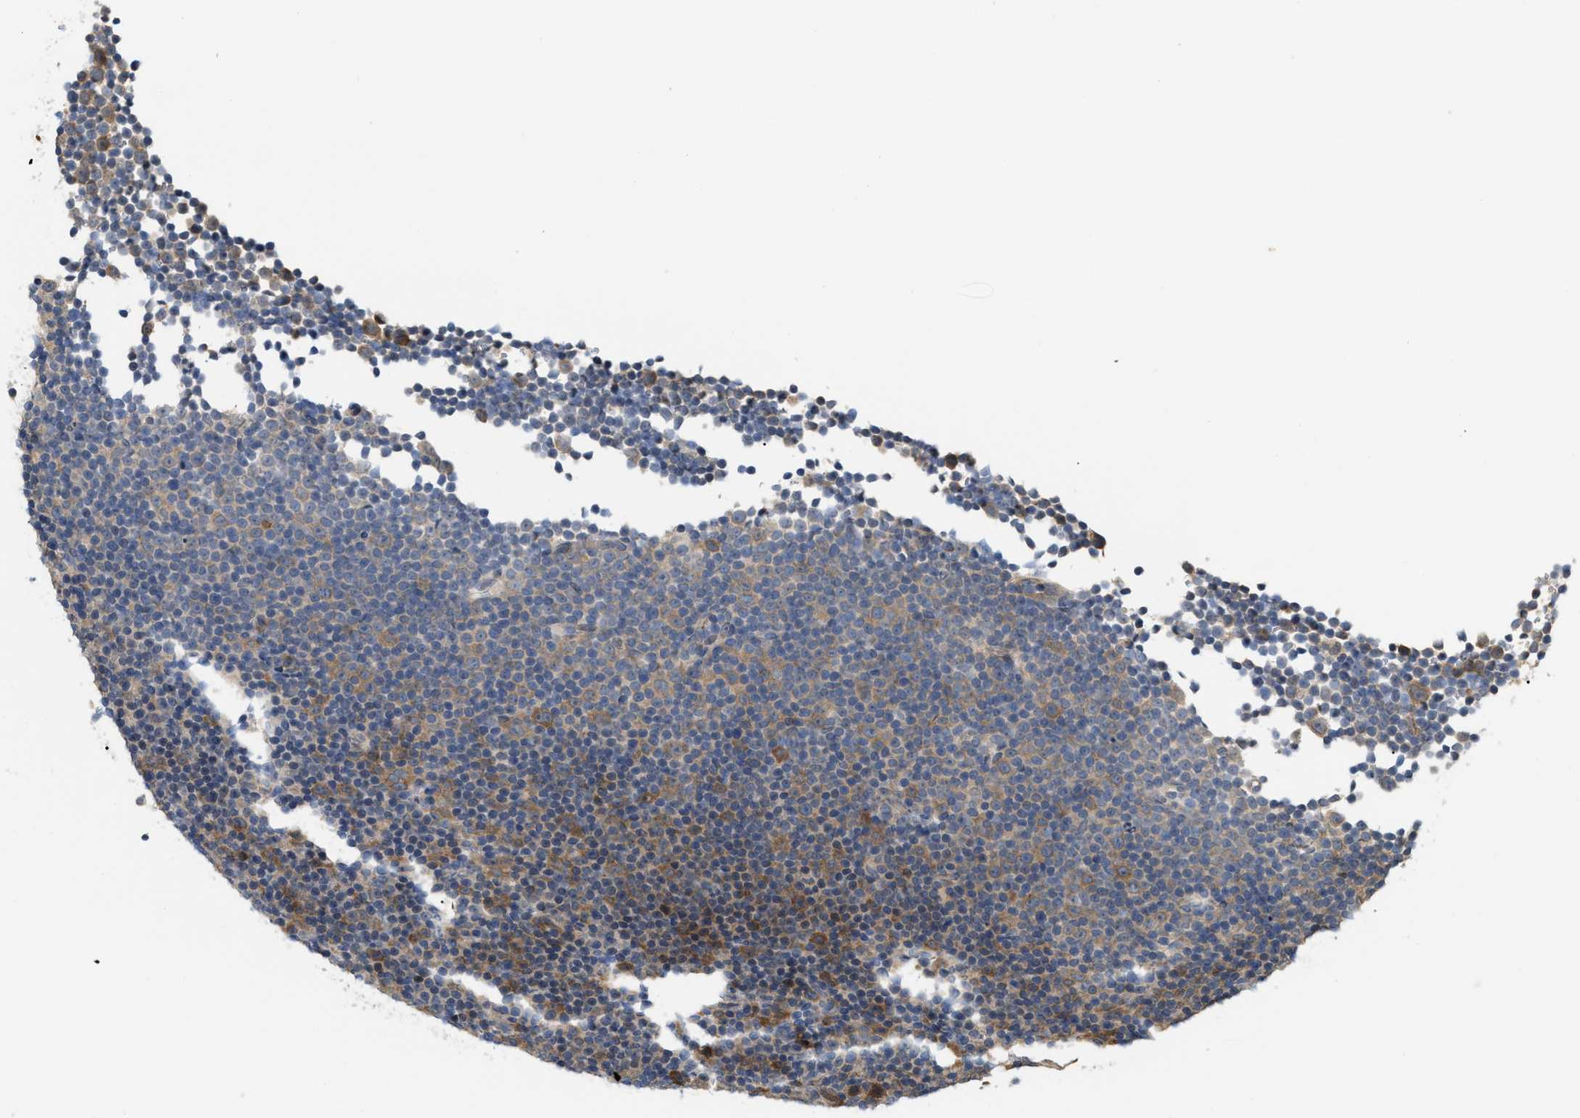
{"staining": {"intensity": "moderate", "quantity": "25%-75%", "location": "cytoplasmic/membranous"}, "tissue": "lymphoma", "cell_type": "Tumor cells", "image_type": "cancer", "snomed": [{"axis": "morphology", "description": "Malignant lymphoma, non-Hodgkin's type, Low grade"}, {"axis": "topography", "description": "Lymph node"}], "caption": "A brown stain labels moderate cytoplasmic/membranous staining of a protein in malignant lymphoma, non-Hodgkin's type (low-grade) tumor cells. (DAB = brown stain, brightfield microscopy at high magnification).", "gene": "CSNK1A1", "patient": {"sex": "female", "age": 67}}